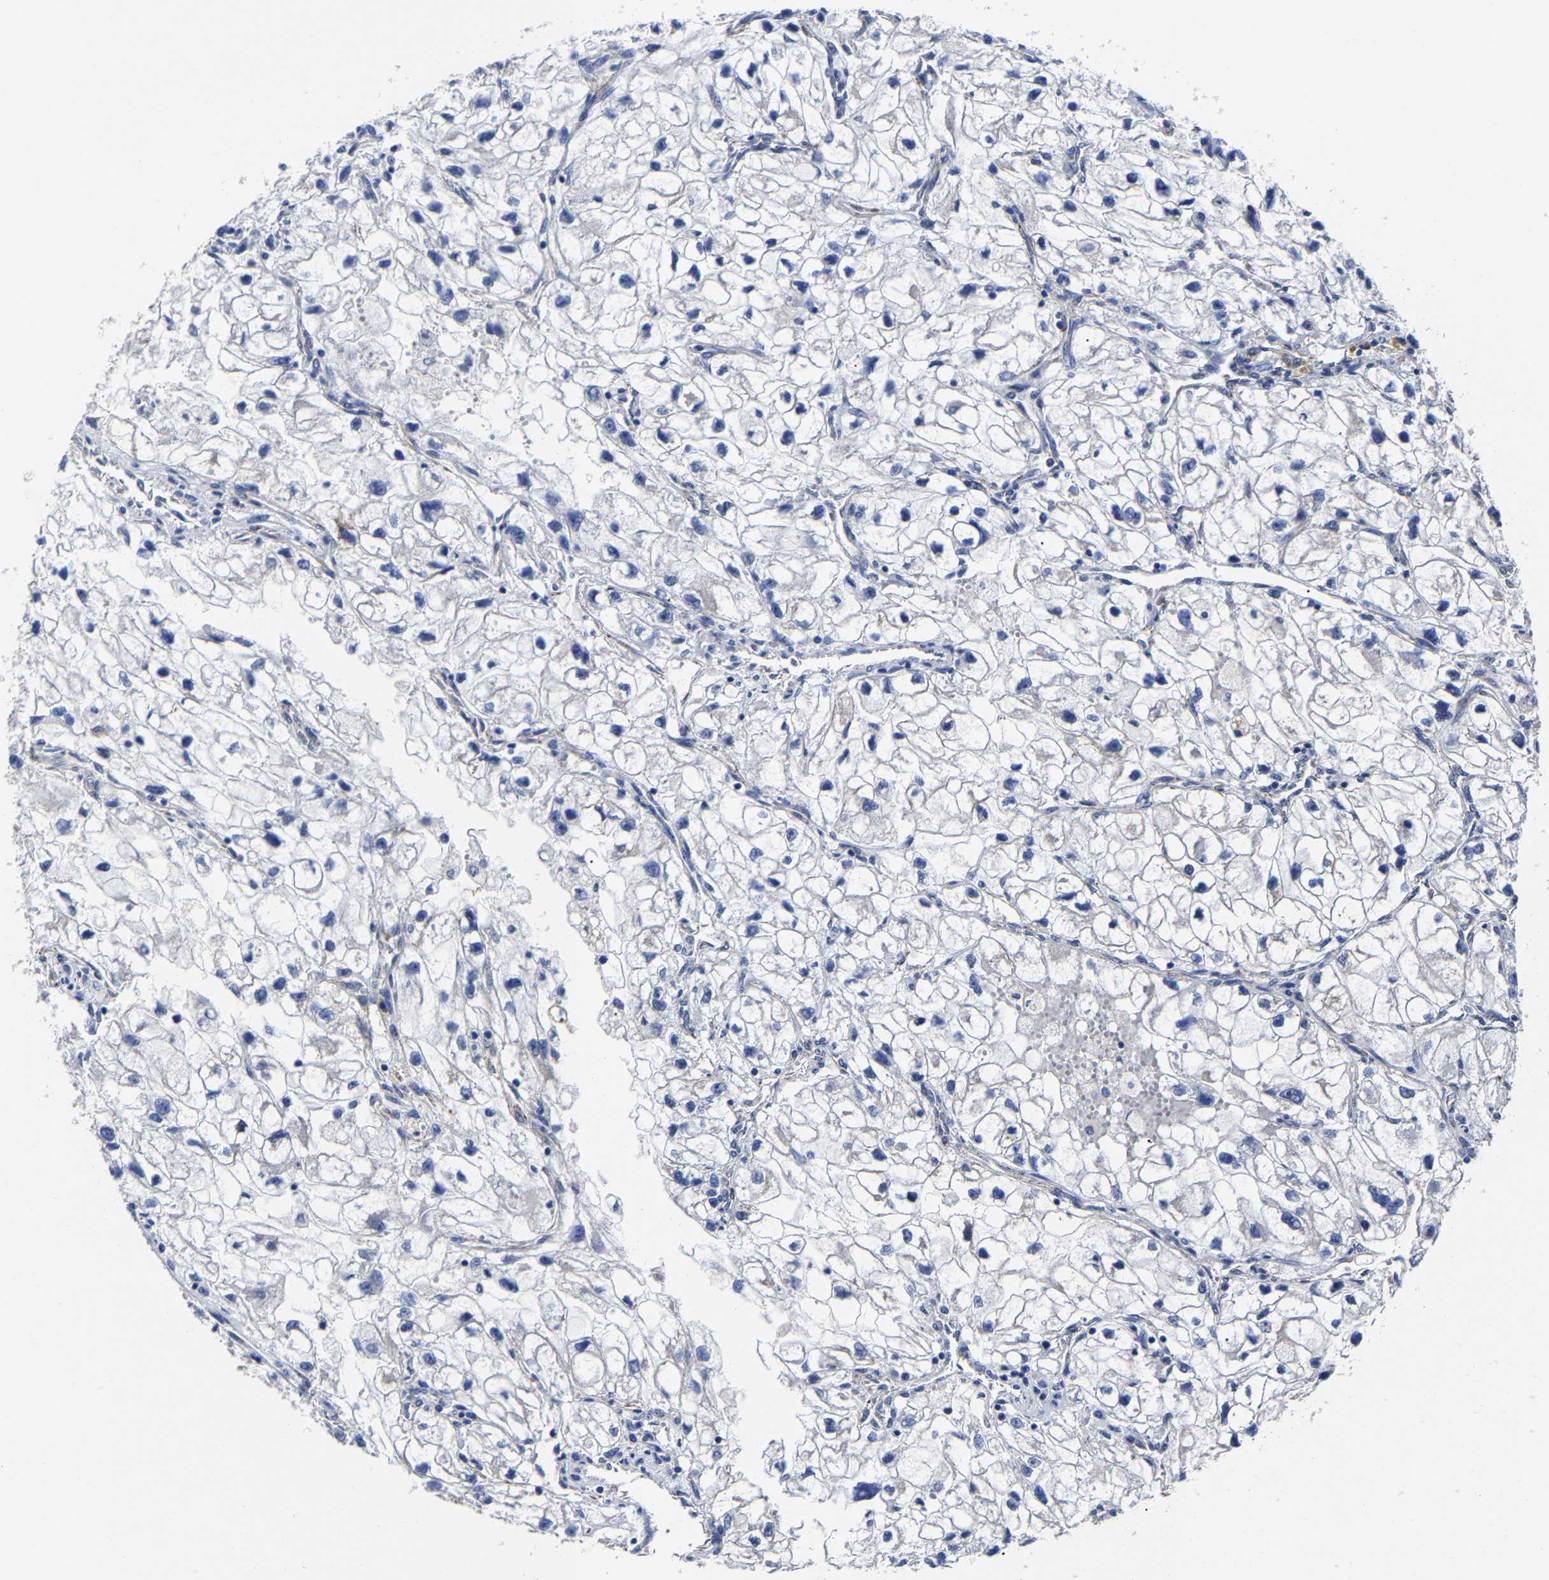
{"staining": {"intensity": "negative", "quantity": "none", "location": "none"}, "tissue": "renal cancer", "cell_type": "Tumor cells", "image_type": "cancer", "snomed": [{"axis": "morphology", "description": "Adenocarcinoma, NOS"}, {"axis": "topography", "description": "Kidney"}], "caption": "There is no significant expression in tumor cells of adenocarcinoma (renal).", "gene": "AASS", "patient": {"sex": "female", "age": 70}}